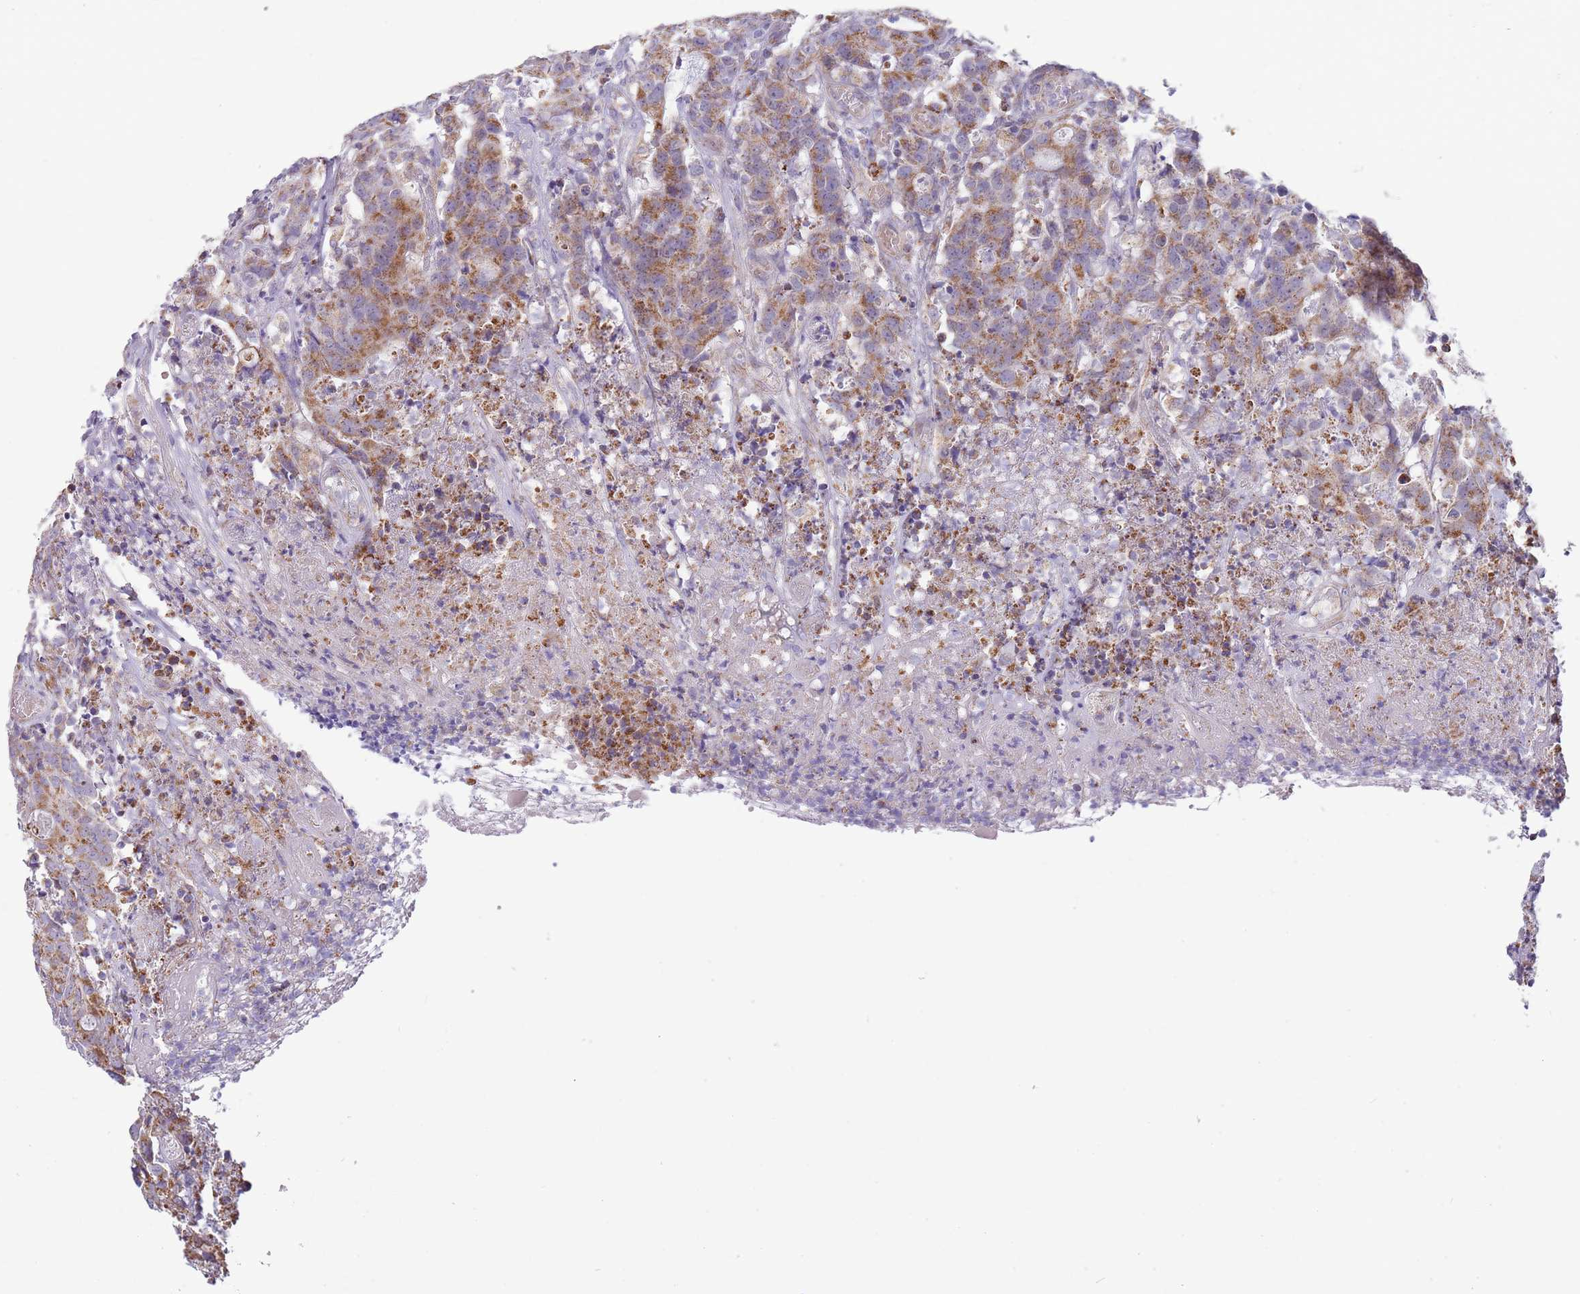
{"staining": {"intensity": "moderate", "quantity": ">75%", "location": "cytoplasmic/membranous"}, "tissue": "colorectal cancer", "cell_type": "Tumor cells", "image_type": "cancer", "snomed": [{"axis": "morphology", "description": "Adenocarcinoma, NOS"}, {"axis": "topography", "description": "Colon"}], "caption": "IHC image of neoplastic tissue: human colorectal cancer stained using immunohistochemistry (IHC) exhibits medium levels of moderate protein expression localized specifically in the cytoplasmic/membranous of tumor cells, appearing as a cytoplasmic/membranous brown color.", "gene": "LHX6", "patient": {"sex": "male", "age": 83}}